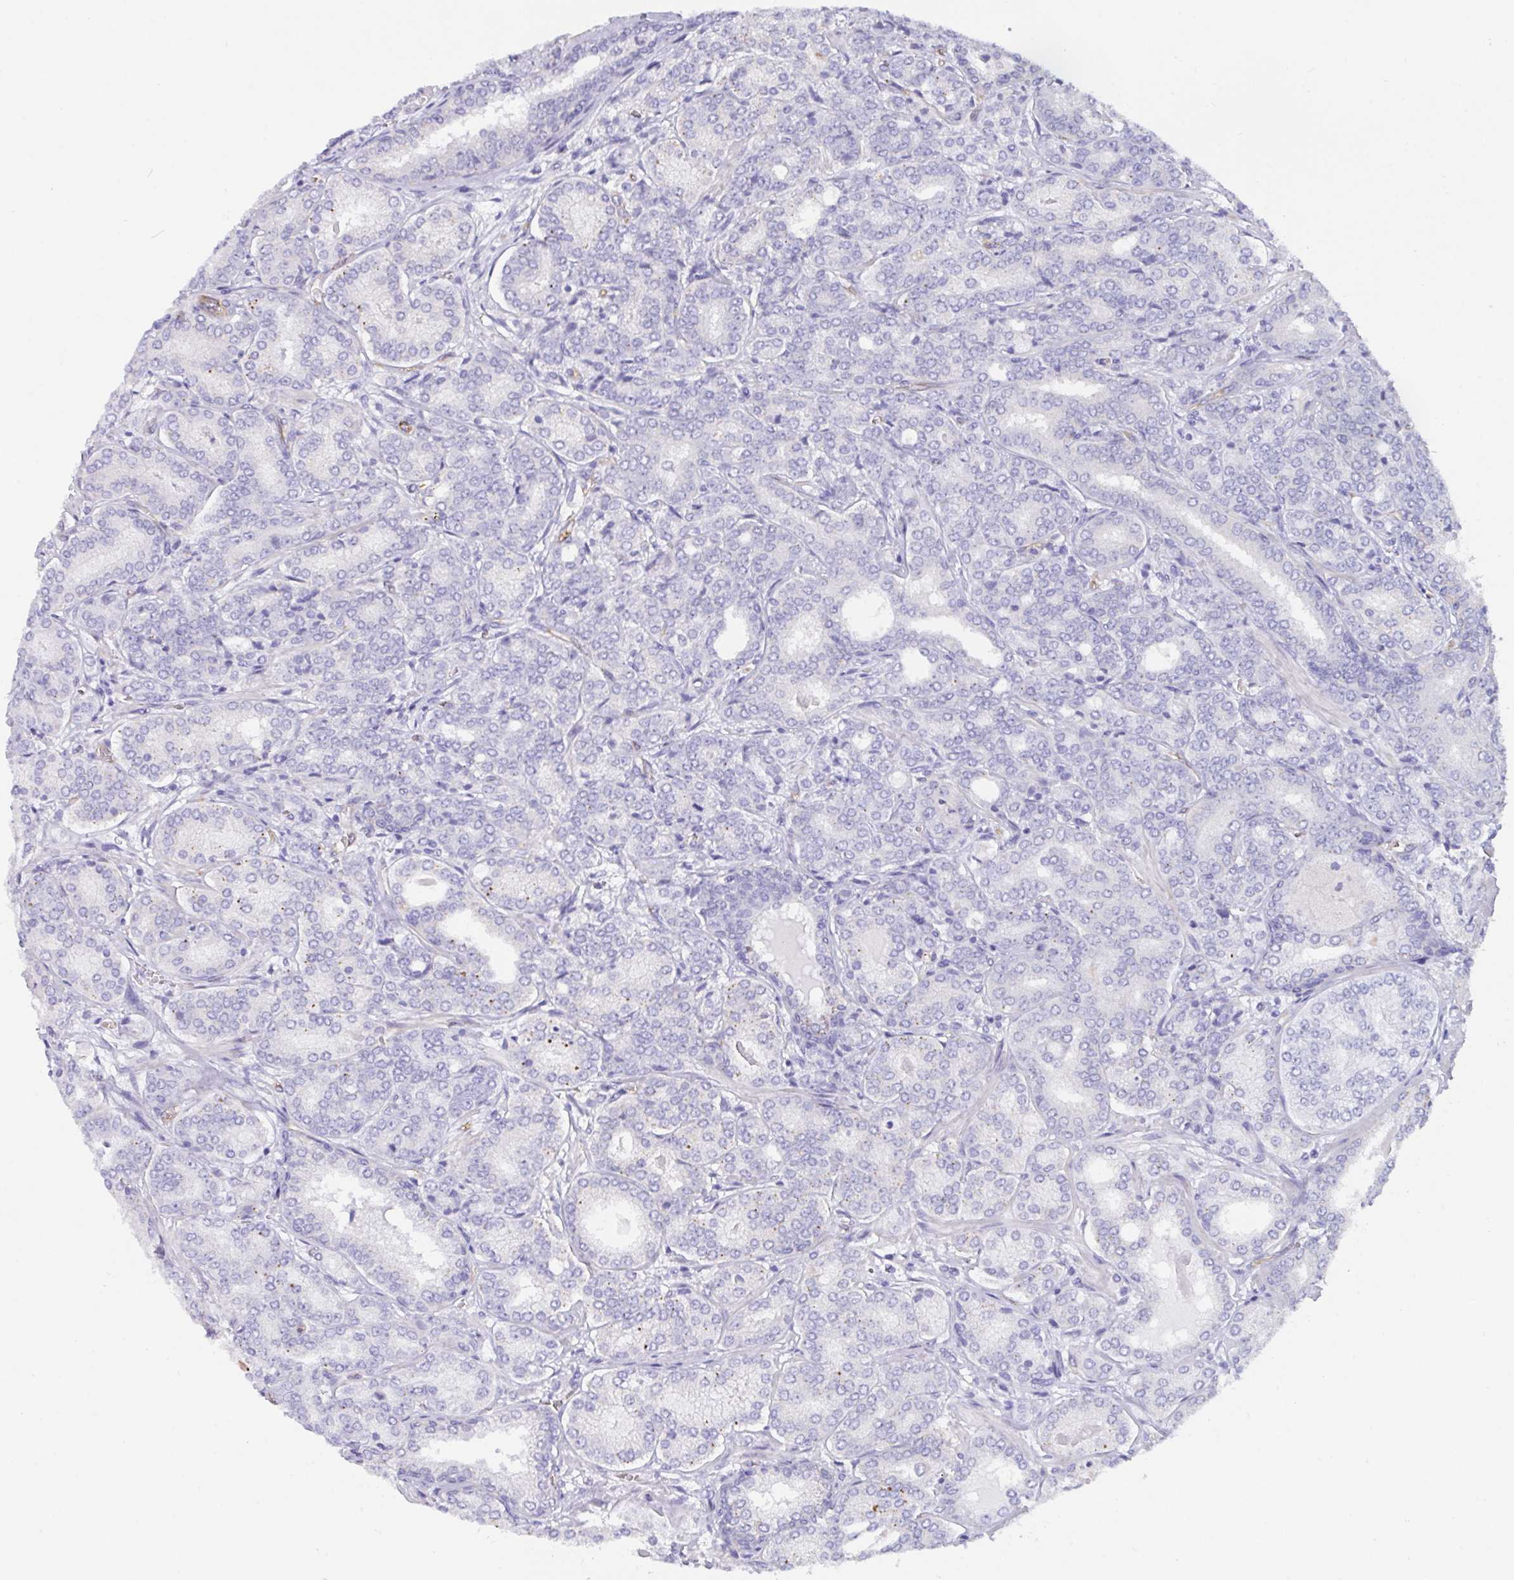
{"staining": {"intensity": "negative", "quantity": "none", "location": "none"}, "tissue": "prostate cancer", "cell_type": "Tumor cells", "image_type": "cancer", "snomed": [{"axis": "morphology", "description": "Adenocarcinoma, High grade"}, {"axis": "topography", "description": "Prostate"}], "caption": "Immunohistochemical staining of human adenocarcinoma (high-grade) (prostate) demonstrates no significant positivity in tumor cells. (IHC, brightfield microscopy, high magnification).", "gene": "RPL22L1", "patient": {"sex": "male", "age": 72}}